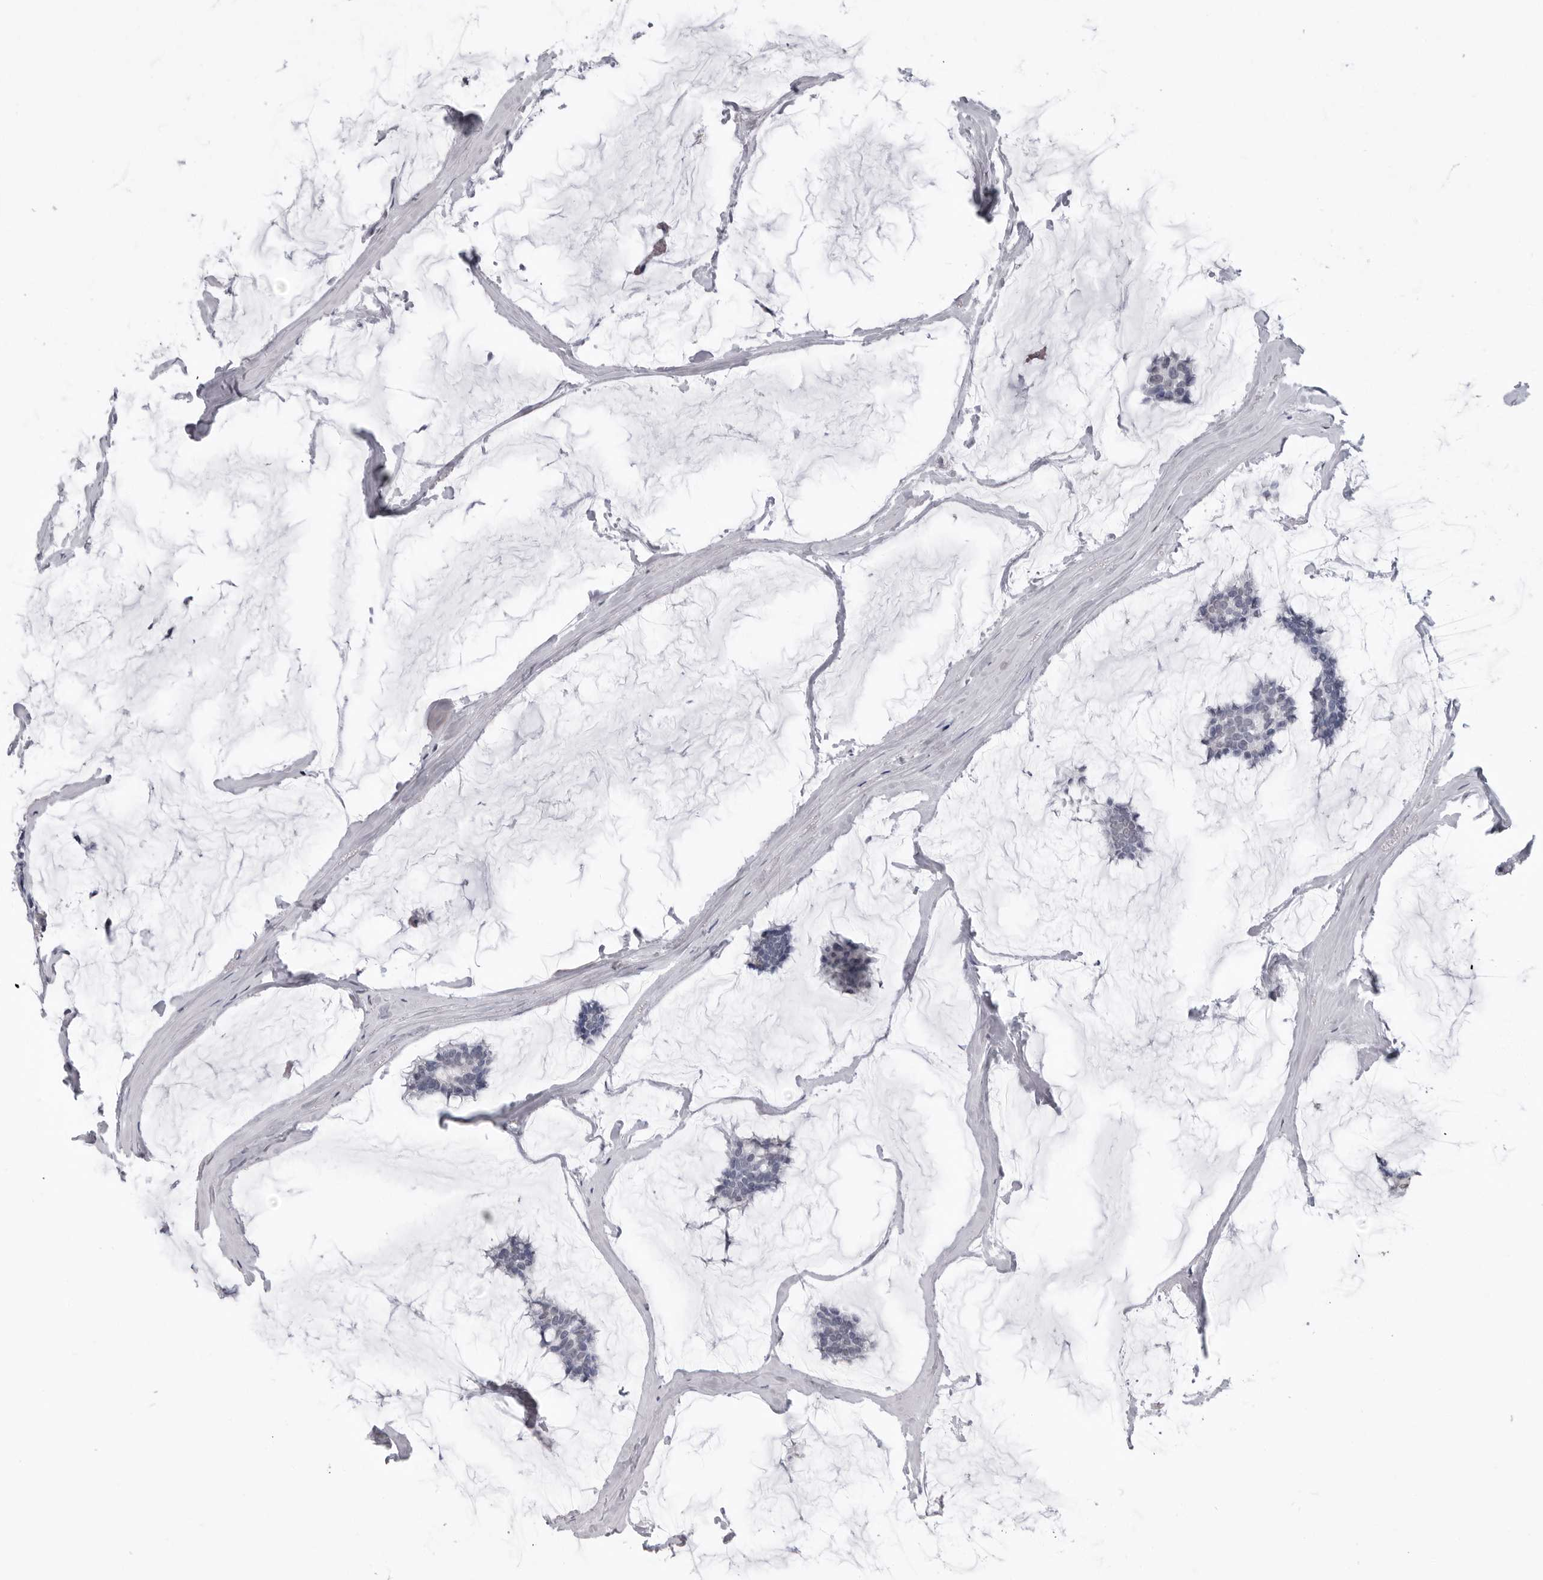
{"staining": {"intensity": "negative", "quantity": "none", "location": "none"}, "tissue": "breast cancer", "cell_type": "Tumor cells", "image_type": "cancer", "snomed": [{"axis": "morphology", "description": "Duct carcinoma"}, {"axis": "topography", "description": "Breast"}], "caption": "Breast cancer (invasive ductal carcinoma) stained for a protein using immunohistochemistry displays no staining tumor cells.", "gene": "HEPACAM", "patient": {"sex": "female", "age": 93}}